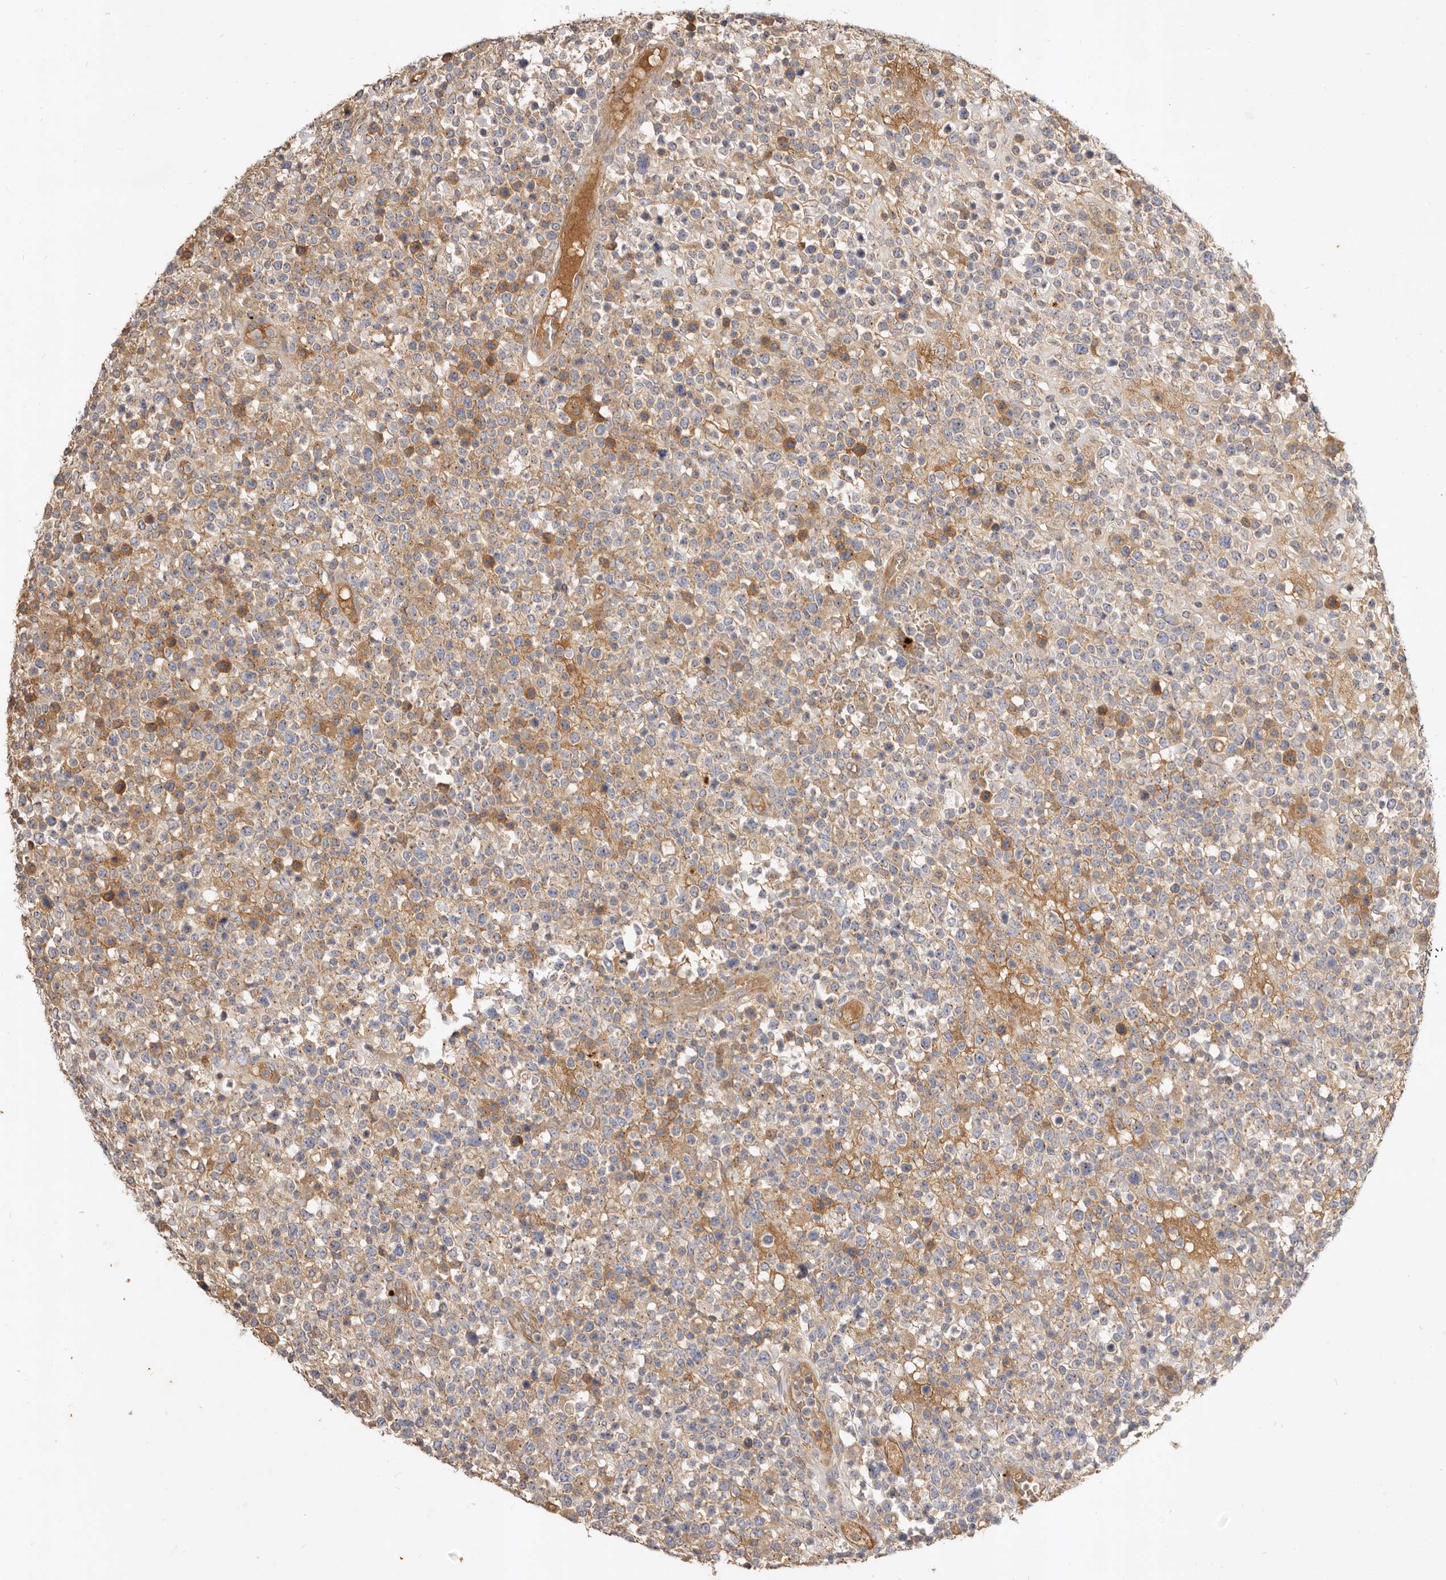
{"staining": {"intensity": "negative", "quantity": "none", "location": "none"}, "tissue": "lymphoma", "cell_type": "Tumor cells", "image_type": "cancer", "snomed": [{"axis": "morphology", "description": "Malignant lymphoma, non-Hodgkin's type, High grade"}, {"axis": "topography", "description": "Colon"}], "caption": "The immunohistochemistry photomicrograph has no significant expression in tumor cells of lymphoma tissue. (DAB IHC visualized using brightfield microscopy, high magnification).", "gene": "ADAMTS9", "patient": {"sex": "female", "age": 53}}